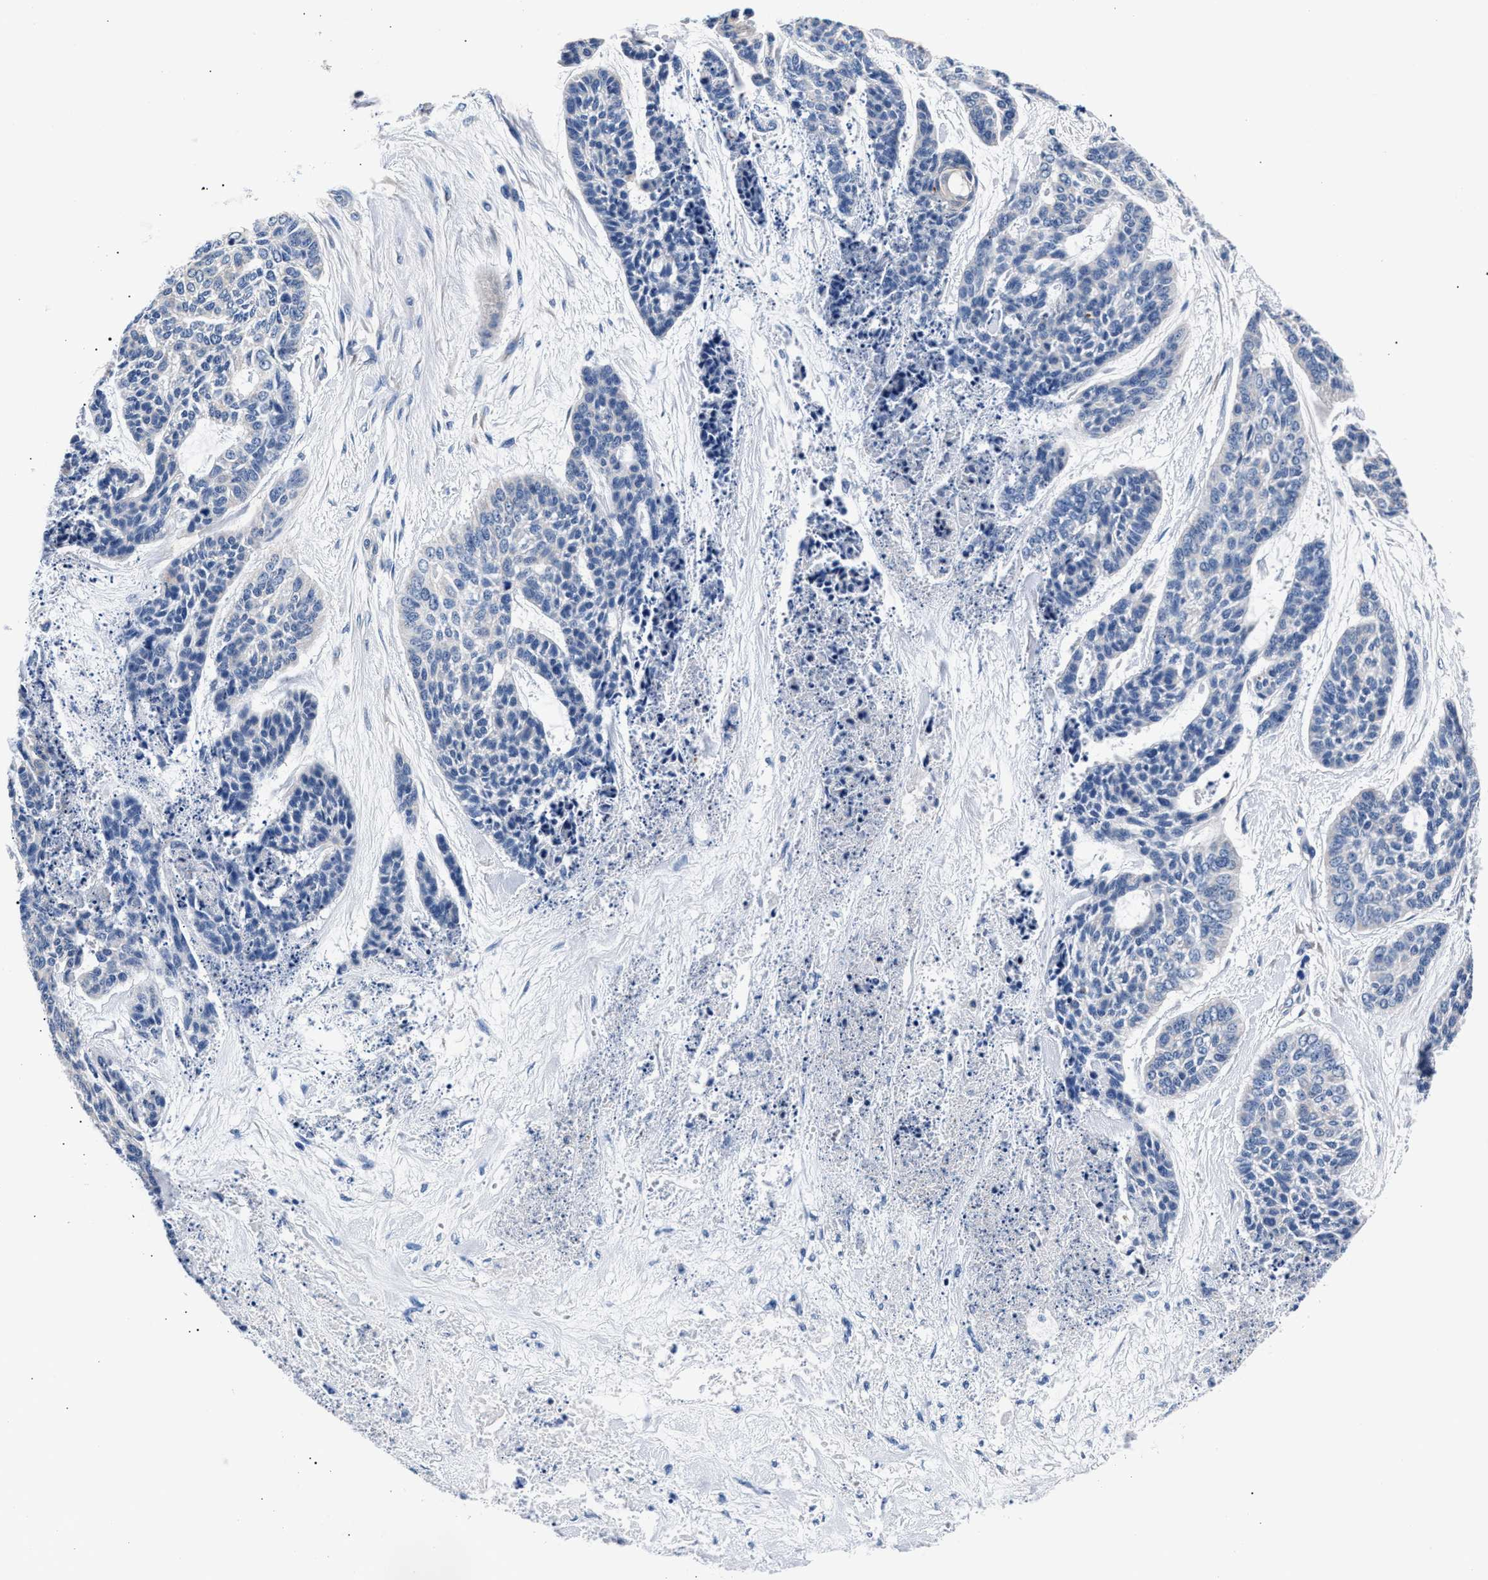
{"staining": {"intensity": "negative", "quantity": "none", "location": "none"}, "tissue": "skin cancer", "cell_type": "Tumor cells", "image_type": "cancer", "snomed": [{"axis": "morphology", "description": "Basal cell carcinoma"}, {"axis": "topography", "description": "Skin"}], "caption": "This is an IHC image of human skin cancer. There is no staining in tumor cells.", "gene": "PHF24", "patient": {"sex": "female", "age": 64}}